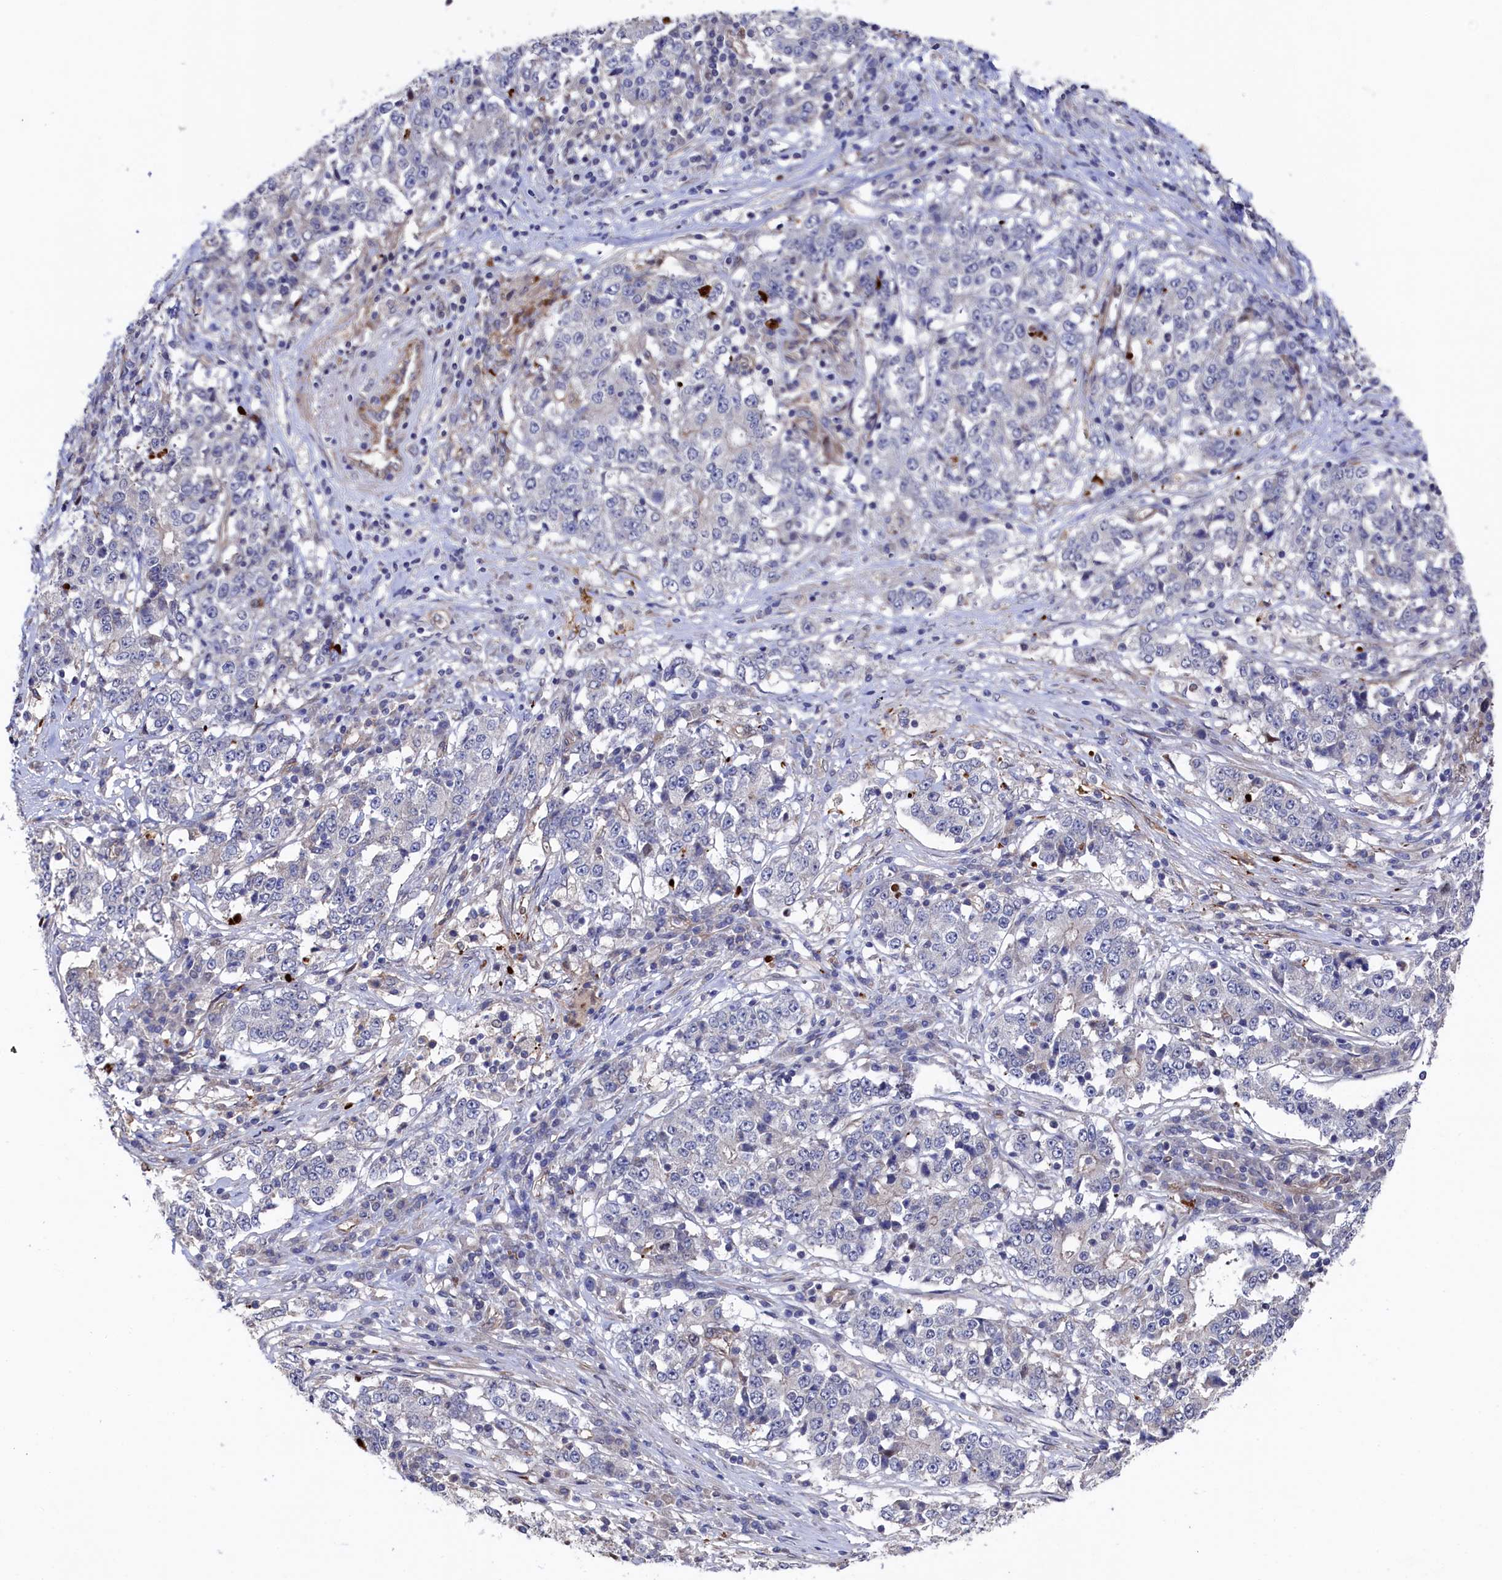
{"staining": {"intensity": "negative", "quantity": "none", "location": "none"}, "tissue": "stomach cancer", "cell_type": "Tumor cells", "image_type": "cancer", "snomed": [{"axis": "morphology", "description": "Adenocarcinoma, NOS"}, {"axis": "topography", "description": "Stomach"}], "caption": "Immunohistochemistry photomicrograph of human stomach adenocarcinoma stained for a protein (brown), which reveals no expression in tumor cells.", "gene": "ZNF891", "patient": {"sex": "male", "age": 59}}